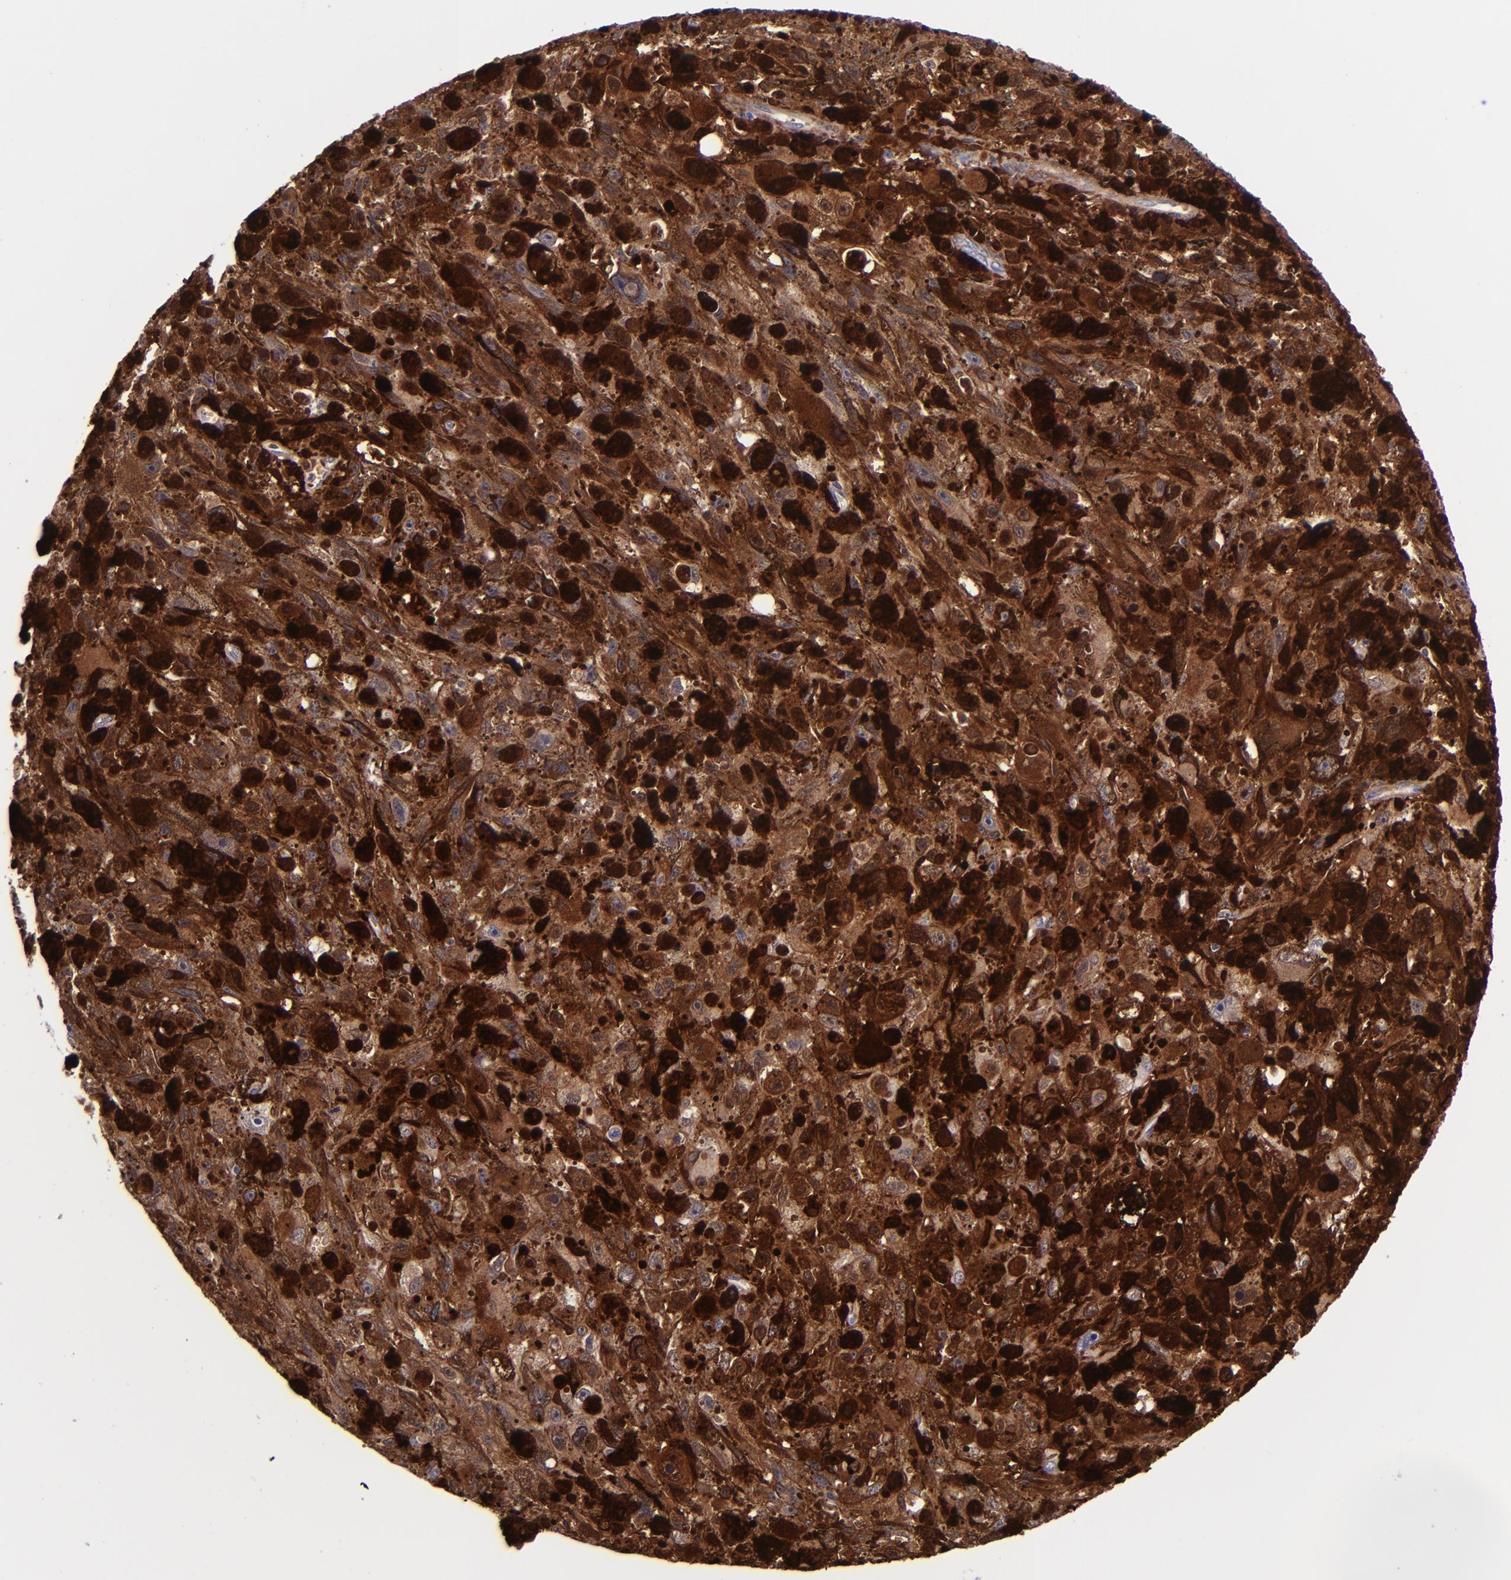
{"staining": {"intensity": "strong", "quantity": ">75%", "location": "cytoplasmic/membranous"}, "tissue": "melanoma", "cell_type": "Tumor cells", "image_type": "cancer", "snomed": [{"axis": "morphology", "description": "Malignant melanoma, NOS"}, {"axis": "topography", "description": "Skin"}], "caption": "Human malignant melanoma stained with a protein marker exhibits strong staining in tumor cells.", "gene": "LGALS1", "patient": {"sex": "female", "age": 104}}